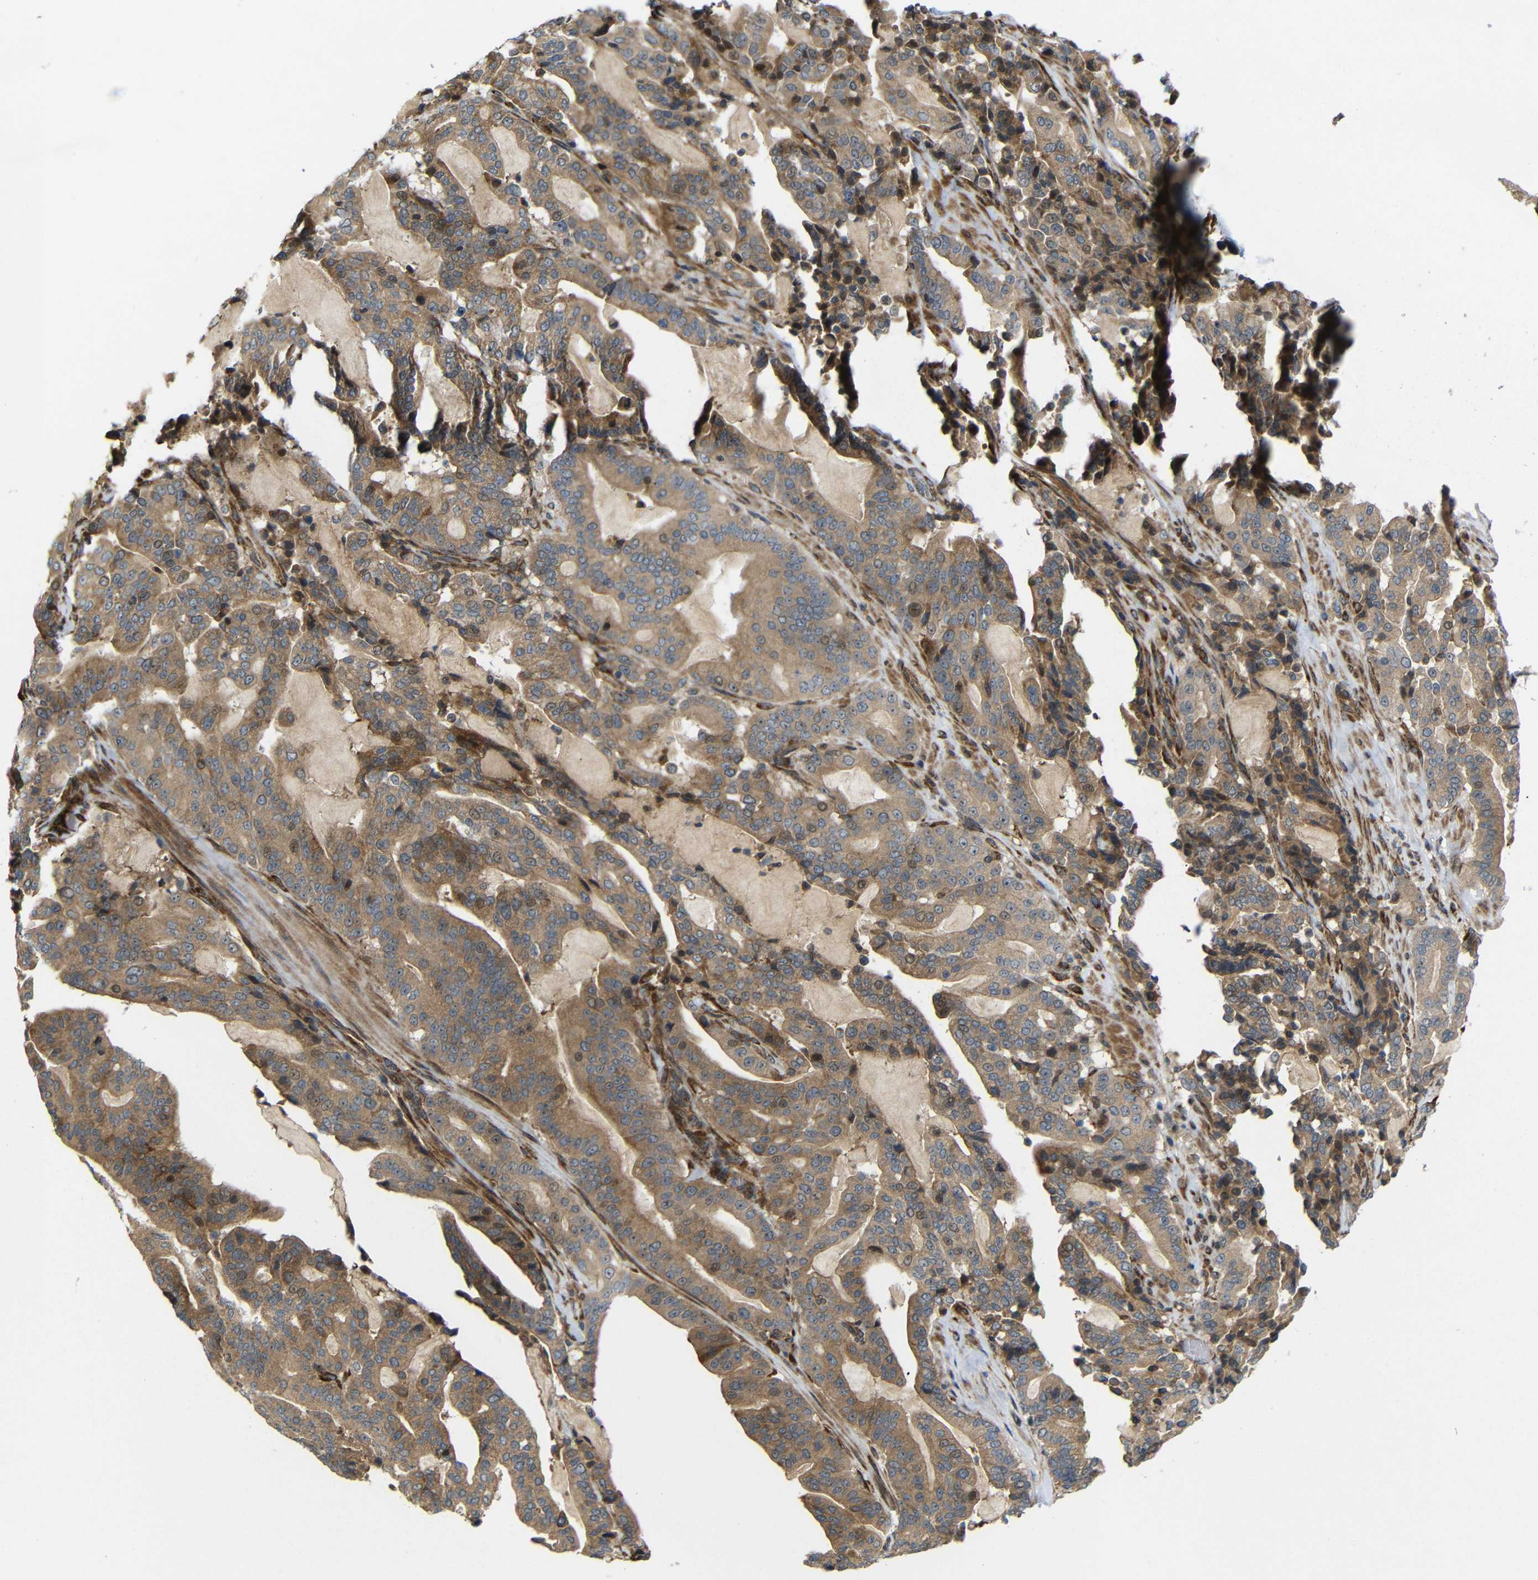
{"staining": {"intensity": "strong", "quantity": ">75%", "location": "cytoplasmic/membranous"}, "tissue": "pancreatic cancer", "cell_type": "Tumor cells", "image_type": "cancer", "snomed": [{"axis": "morphology", "description": "Adenocarcinoma, NOS"}, {"axis": "topography", "description": "Pancreas"}], "caption": "Tumor cells show strong cytoplasmic/membranous staining in about >75% of cells in pancreatic adenocarcinoma.", "gene": "P3H2", "patient": {"sex": "male", "age": 63}}